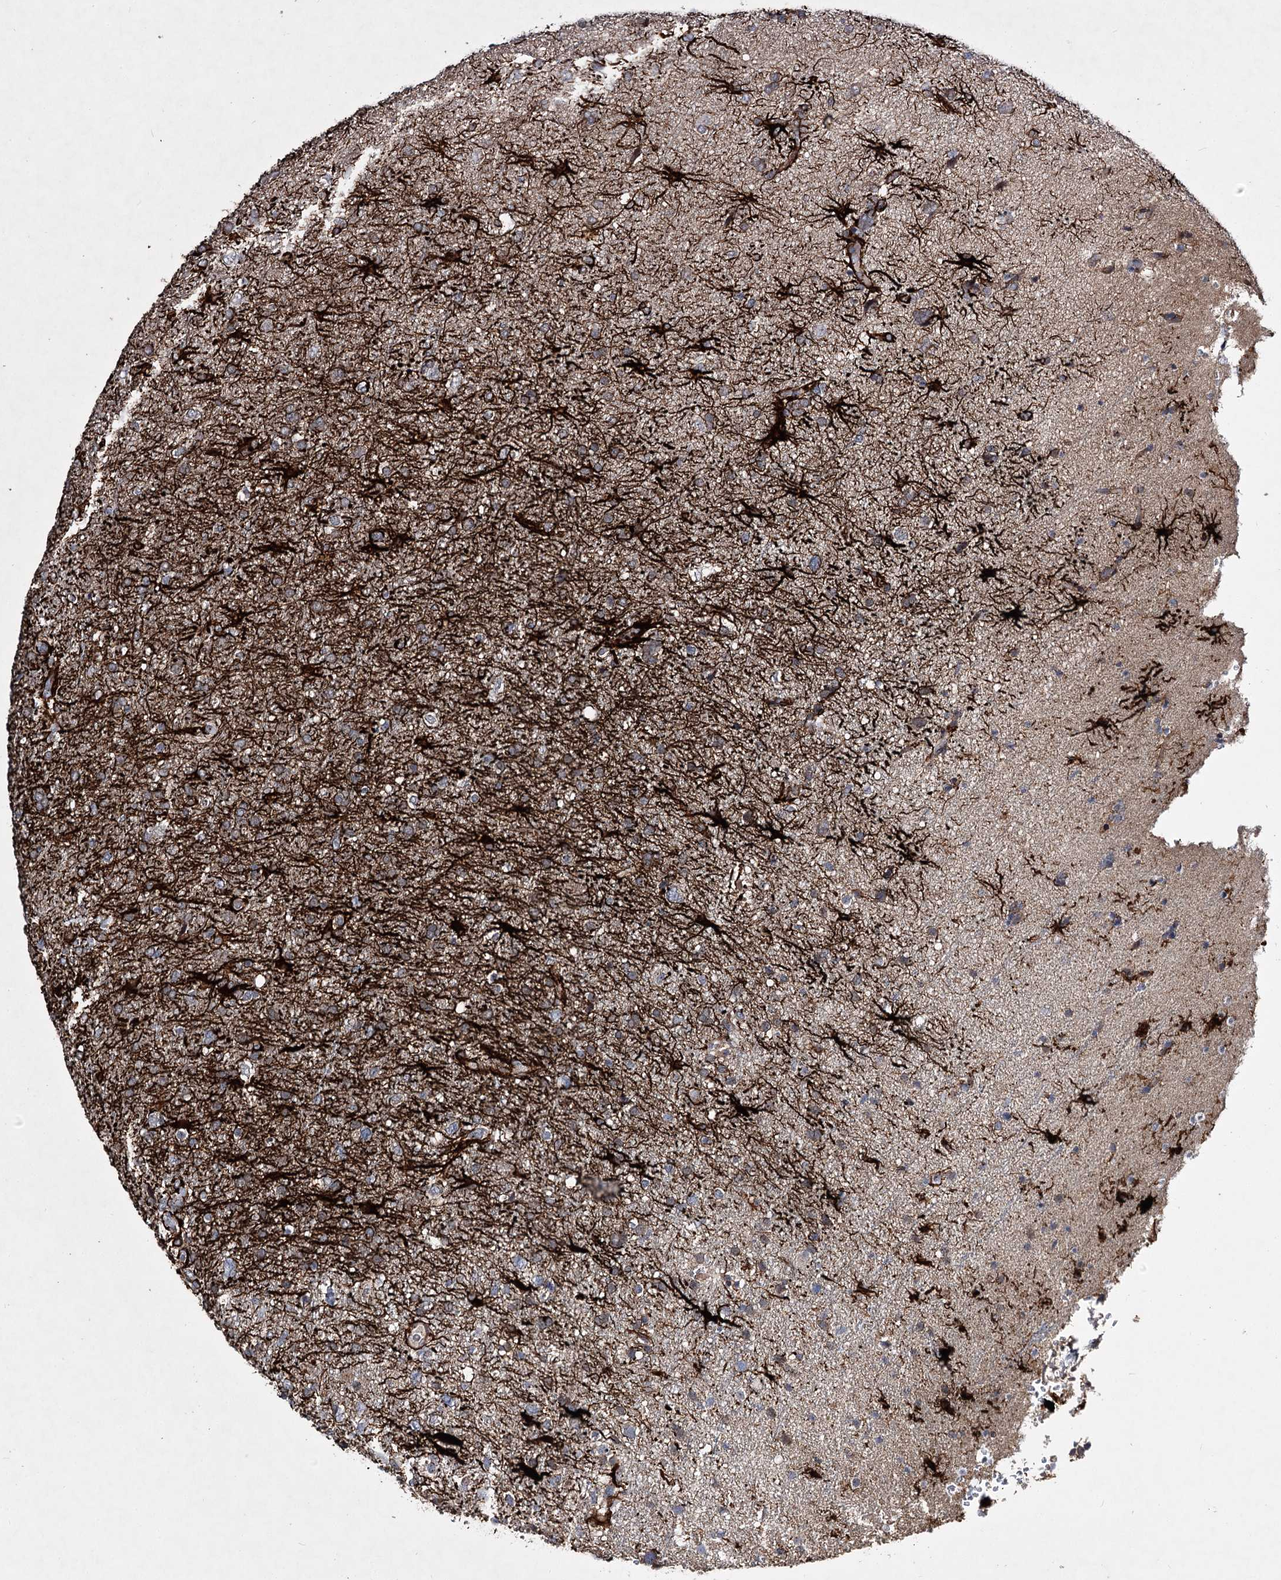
{"staining": {"intensity": "strong", "quantity": "<25%", "location": "cytoplasmic/membranous"}, "tissue": "glioma", "cell_type": "Tumor cells", "image_type": "cancer", "snomed": [{"axis": "morphology", "description": "Glioma, malignant, High grade"}, {"axis": "topography", "description": "Brain"}], "caption": "Tumor cells display medium levels of strong cytoplasmic/membranous positivity in approximately <25% of cells in human high-grade glioma (malignant).", "gene": "MINDY3", "patient": {"sex": "male", "age": 61}}